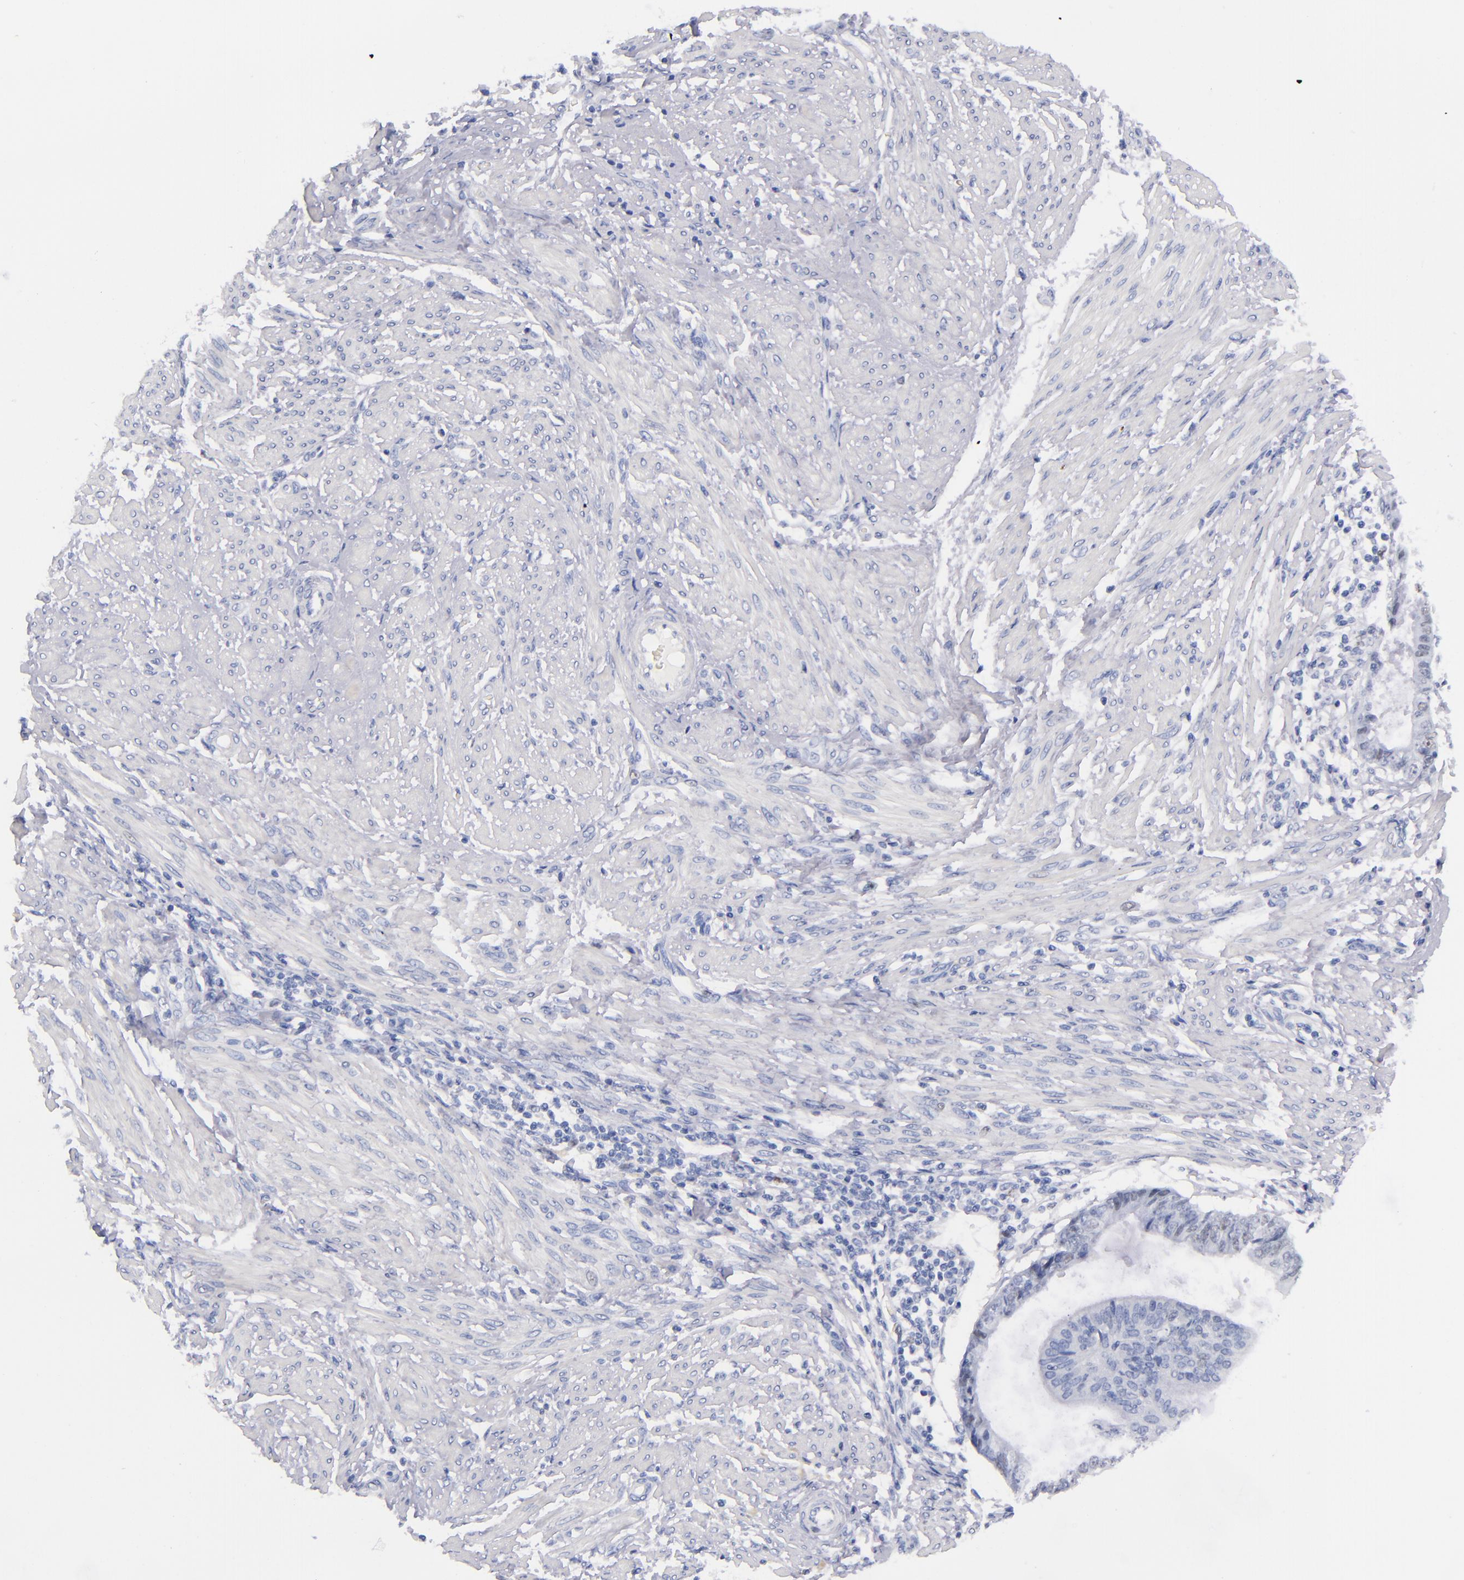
{"staining": {"intensity": "negative", "quantity": "none", "location": "none"}, "tissue": "endometrial cancer", "cell_type": "Tumor cells", "image_type": "cancer", "snomed": [{"axis": "morphology", "description": "Adenocarcinoma, NOS"}, {"axis": "topography", "description": "Endometrium"}], "caption": "Adenocarcinoma (endometrial) was stained to show a protein in brown. There is no significant expression in tumor cells.", "gene": "MCM7", "patient": {"sex": "female", "age": 63}}